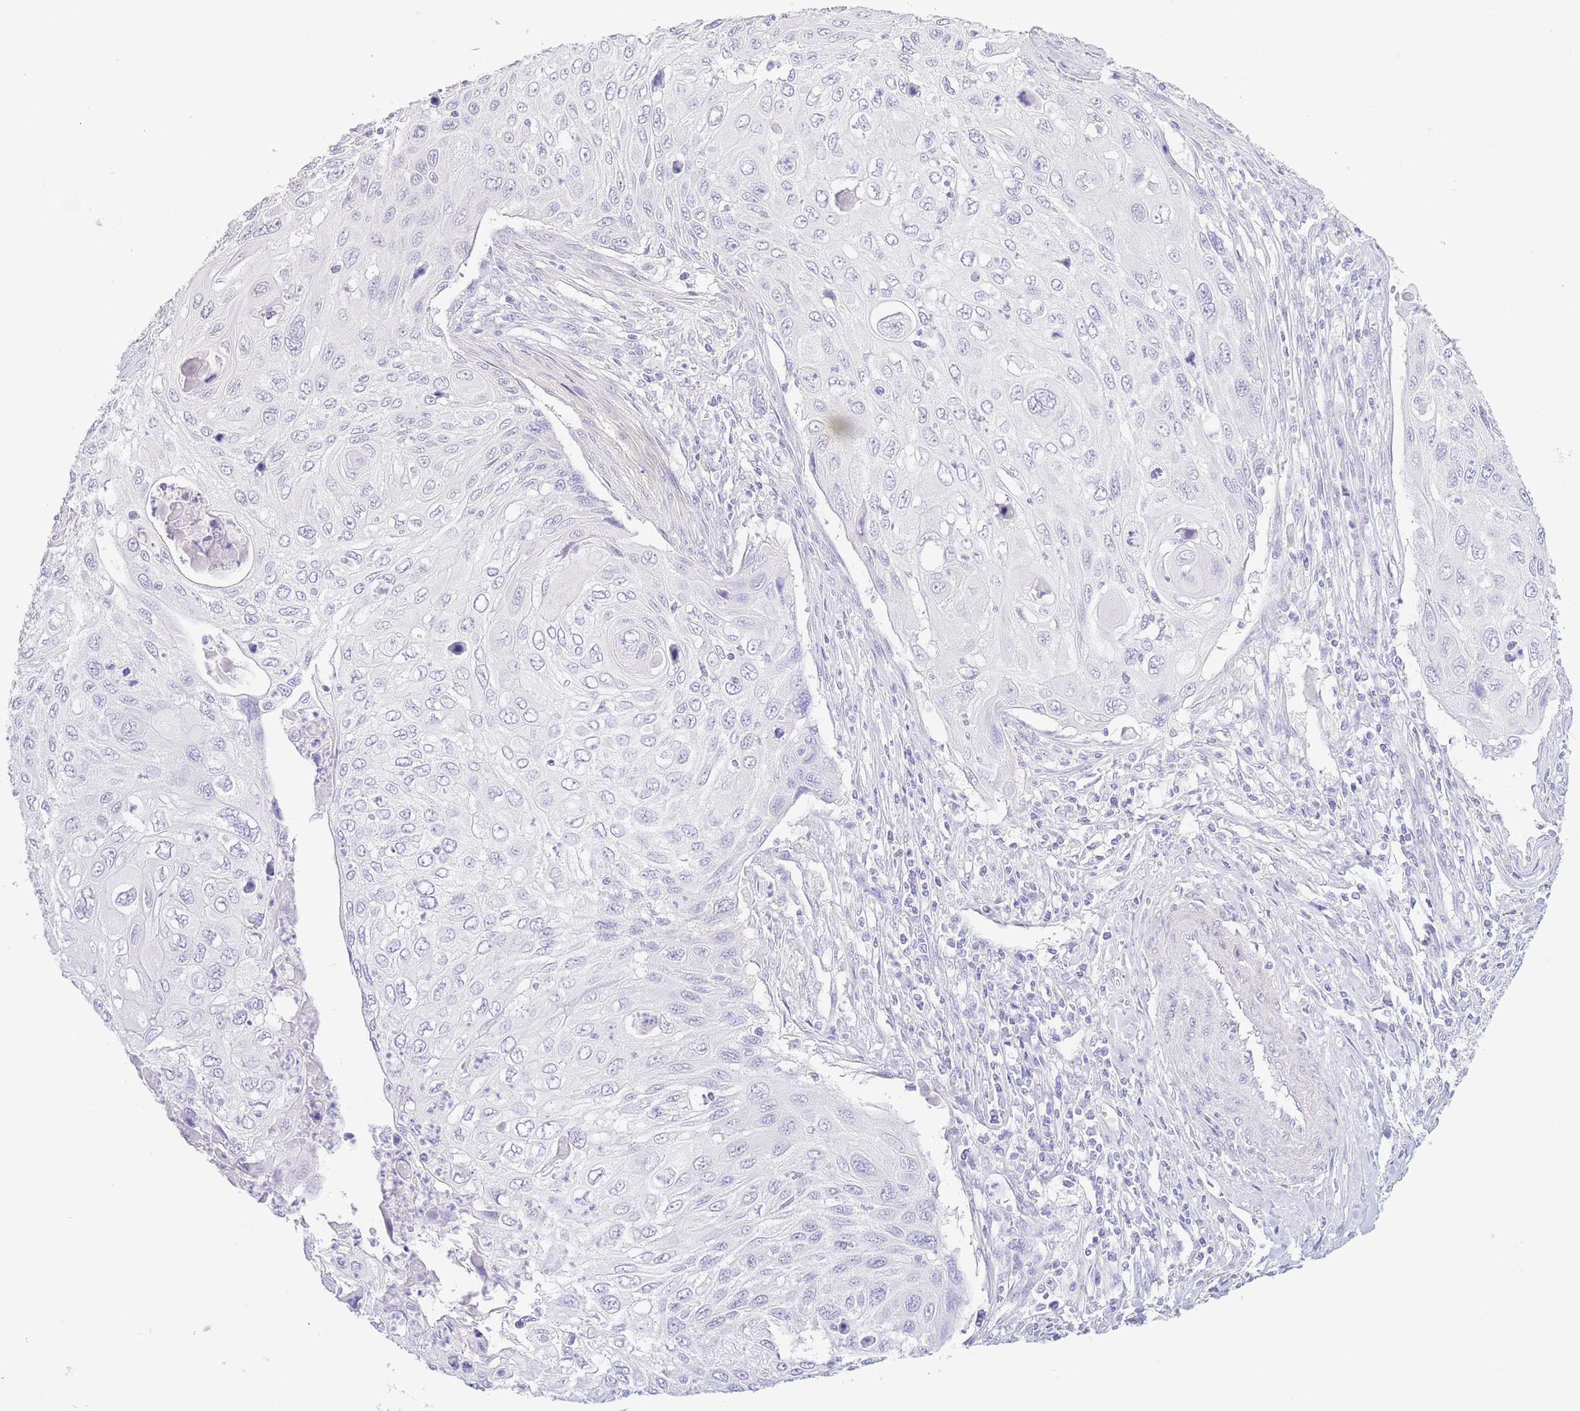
{"staining": {"intensity": "negative", "quantity": "none", "location": "none"}, "tissue": "cervical cancer", "cell_type": "Tumor cells", "image_type": "cancer", "snomed": [{"axis": "morphology", "description": "Squamous cell carcinoma, NOS"}, {"axis": "topography", "description": "Cervix"}], "caption": "Immunohistochemistry of human cervical cancer reveals no expression in tumor cells. Brightfield microscopy of IHC stained with DAB (3,3'-diaminobenzidine) (brown) and hematoxylin (blue), captured at high magnification.", "gene": "PKLR", "patient": {"sex": "female", "age": 70}}